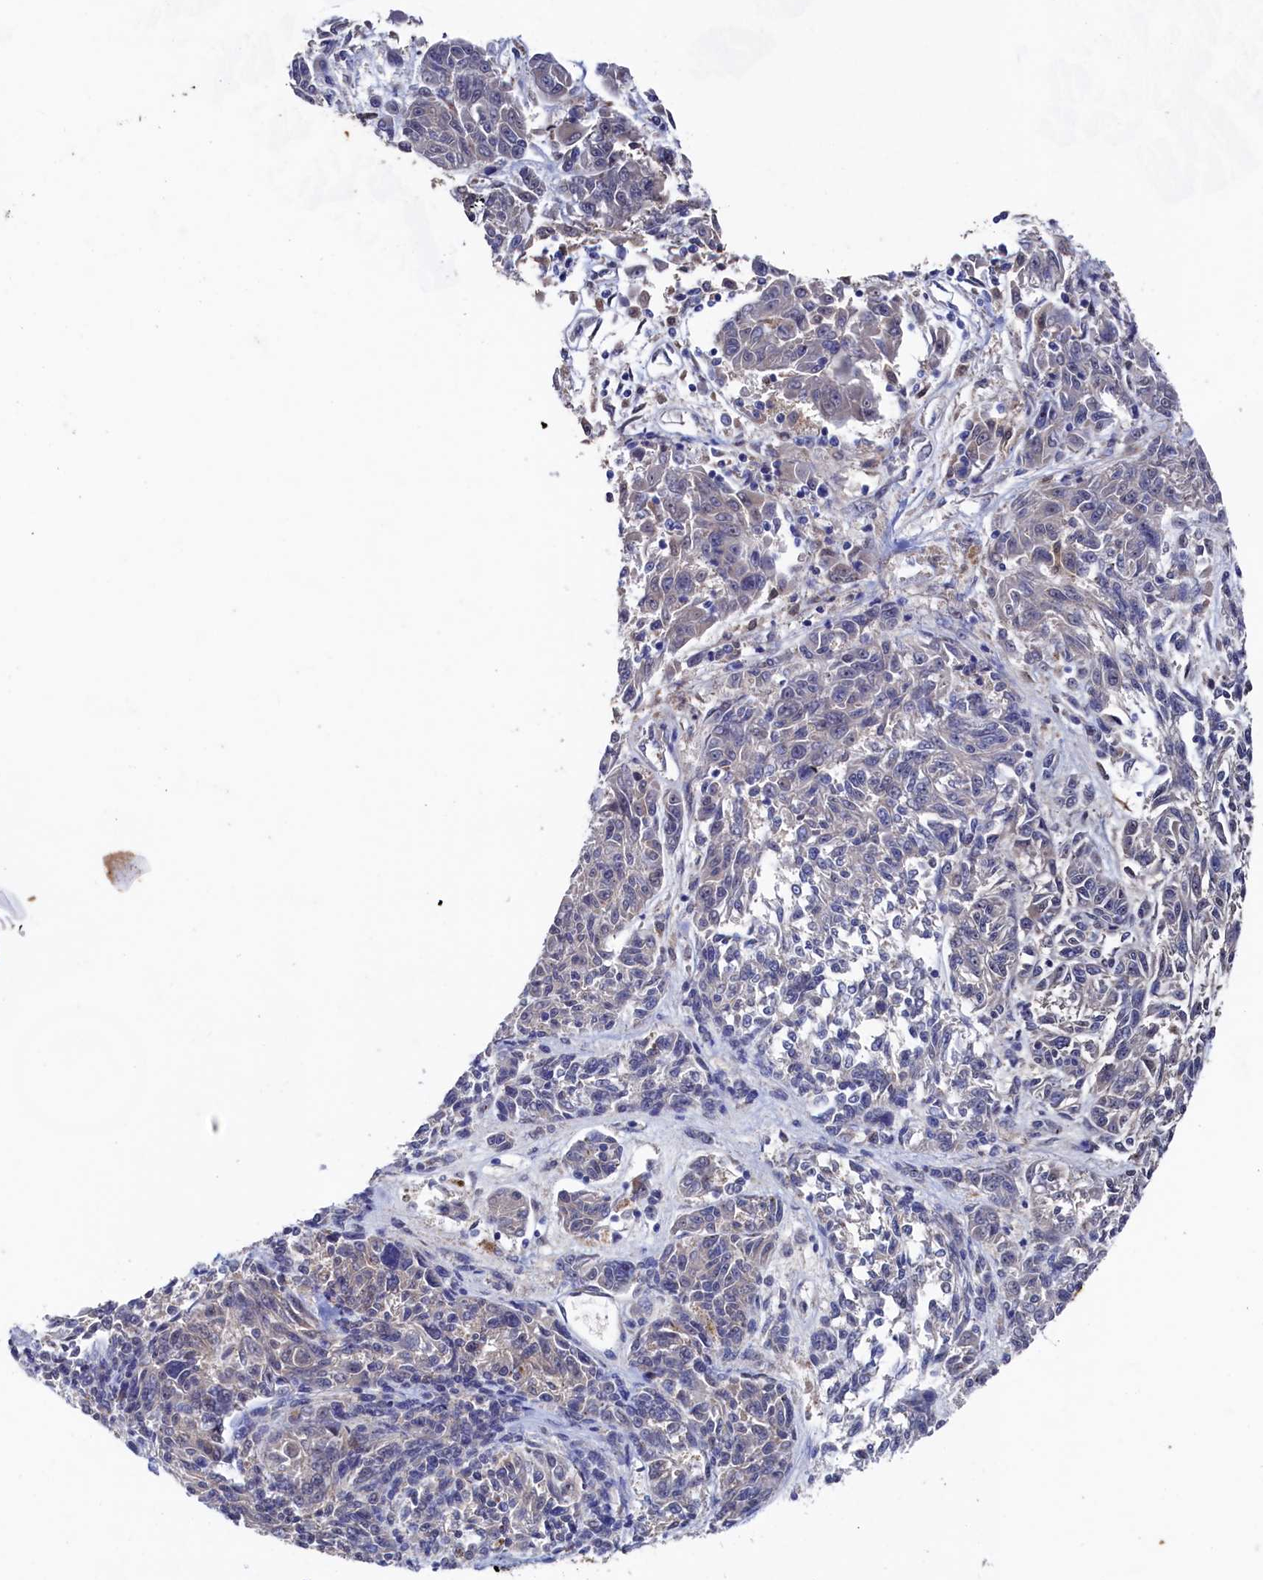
{"staining": {"intensity": "negative", "quantity": "none", "location": "none"}, "tissue": "melanoma", "cell_type": "Tumor cells", "image_type": "cancer", "snomed": [{"axis": "morphology", "description": "Malignant melanoma, NOS"}, {"axis": "topography", "description": "Skin"}], "caption": "This is an IHC micrograph of human melanoma. There is no staining in tumor cells.", "gene": "RNH1", "patient": {"sex": "male", "age": 53}}